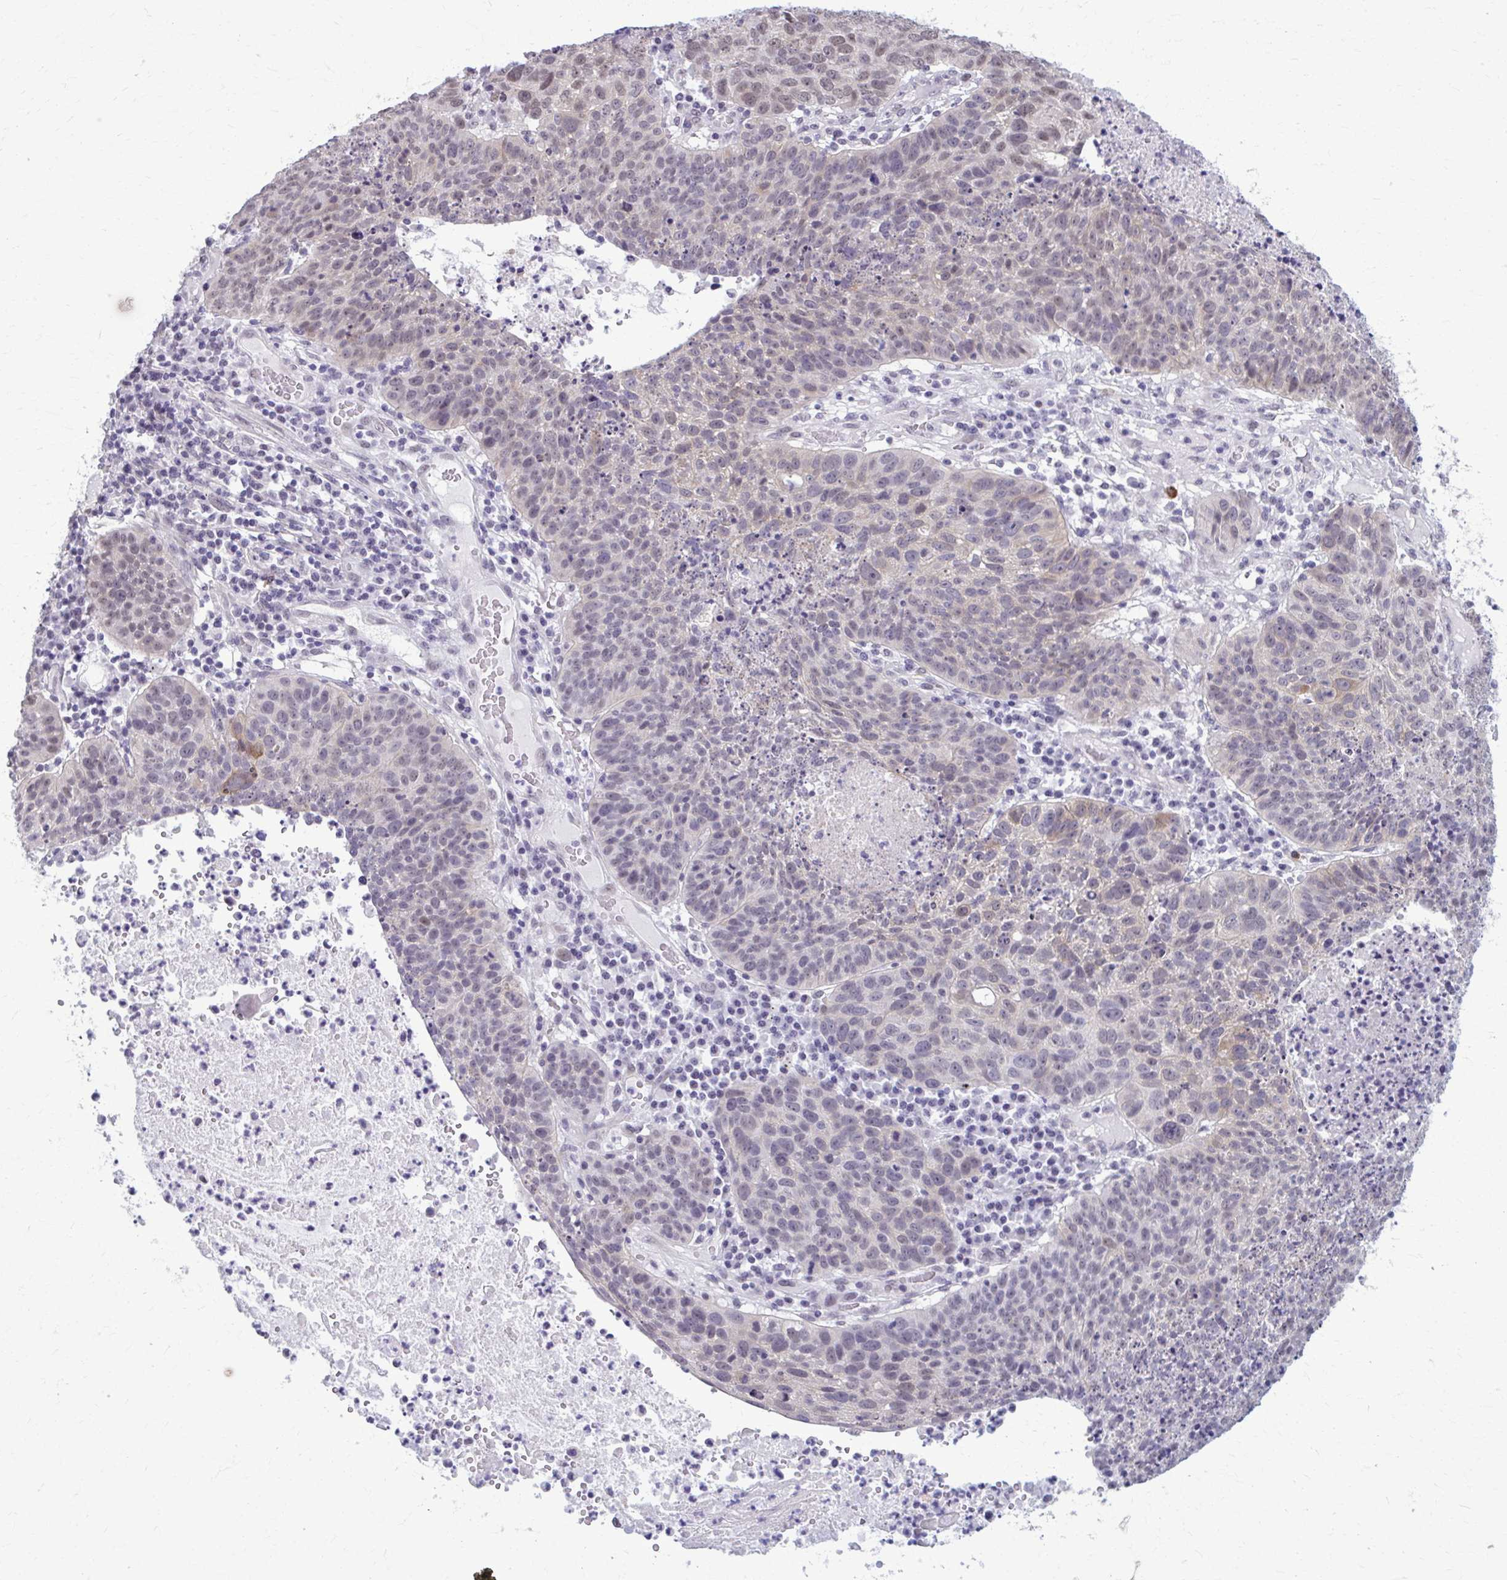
{"staining": {"intensity": "weak", "quantity": "25%-75%", "location": "nuclear"}, "tissue": "lung cancer", "cell_type": "Tumor cells", "image_type": "cancer", "snomed": [{"axis": "morphology", "description": "Squamous cell carcinoma, NOS"}, {"axis": "topography", "description": "Lung"}], "caption": "This image reveals IHC staining of human lung cancer (squamous cell carcinoma), with low weak nuclear expression in about 25%-75% of tumor cells.", "gene": "NUMBL", "patient": {"sex": "male", "age": 63}}